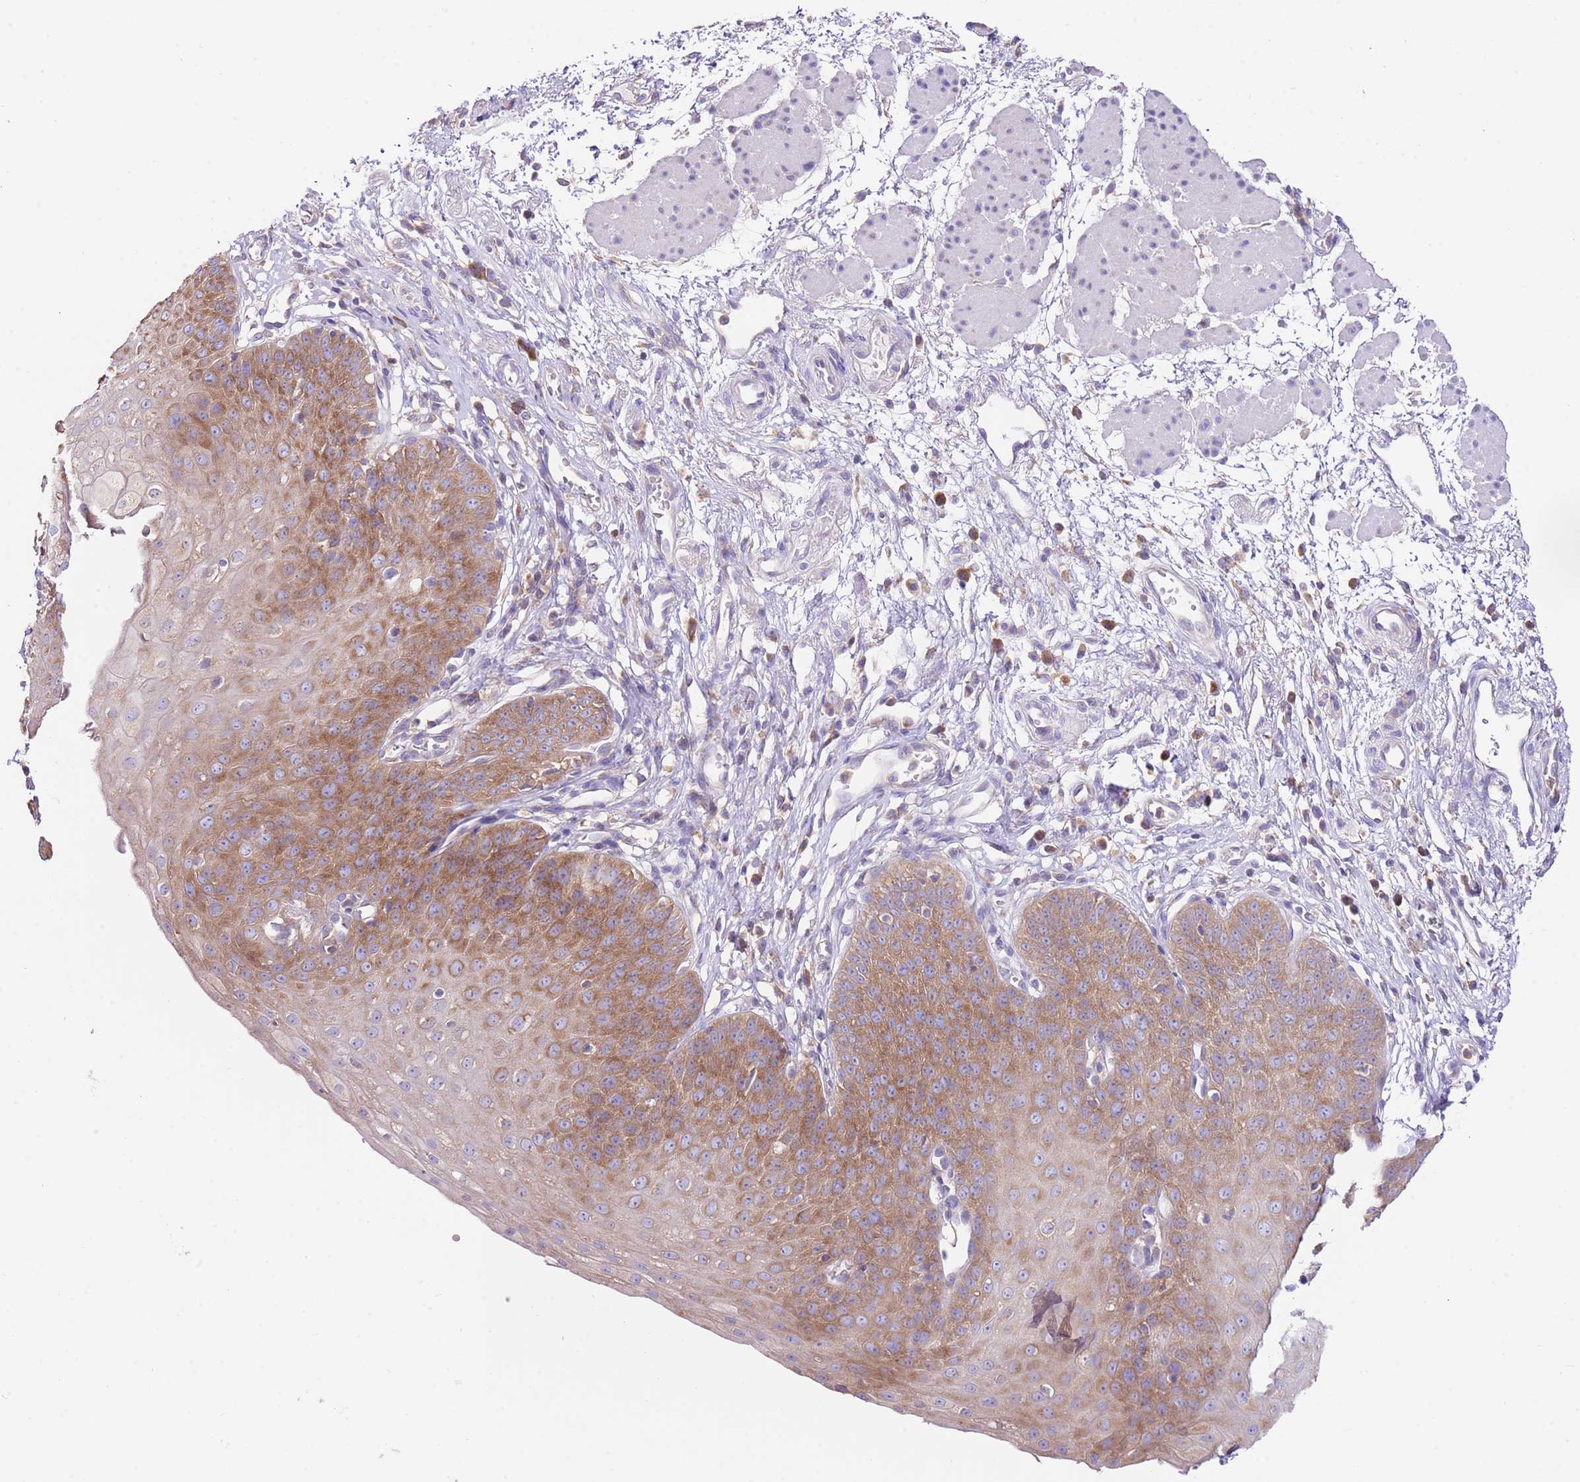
{"staining": {"intensity": "strong", "quantity": ">75%", "location": "cytoplasmic/membranous"}, "tissue": "esophagus", "cell_type": "Squamous epithelial cells", "image_type": "normal", "snomed": [{"axis": "morphology", "description": "Normal tissue, NOS"}, {"axis": "topography", "description": "Esophagus"}], "caption": "This image displays immunohistochemistry (IHC) staining of benign esophagus, with high strong cytoplasmic/membranous staining in approximately >75% of squamous epithelial cells.", "gene": "RPS10", "patient": {"sex": "male", "age": 71}}